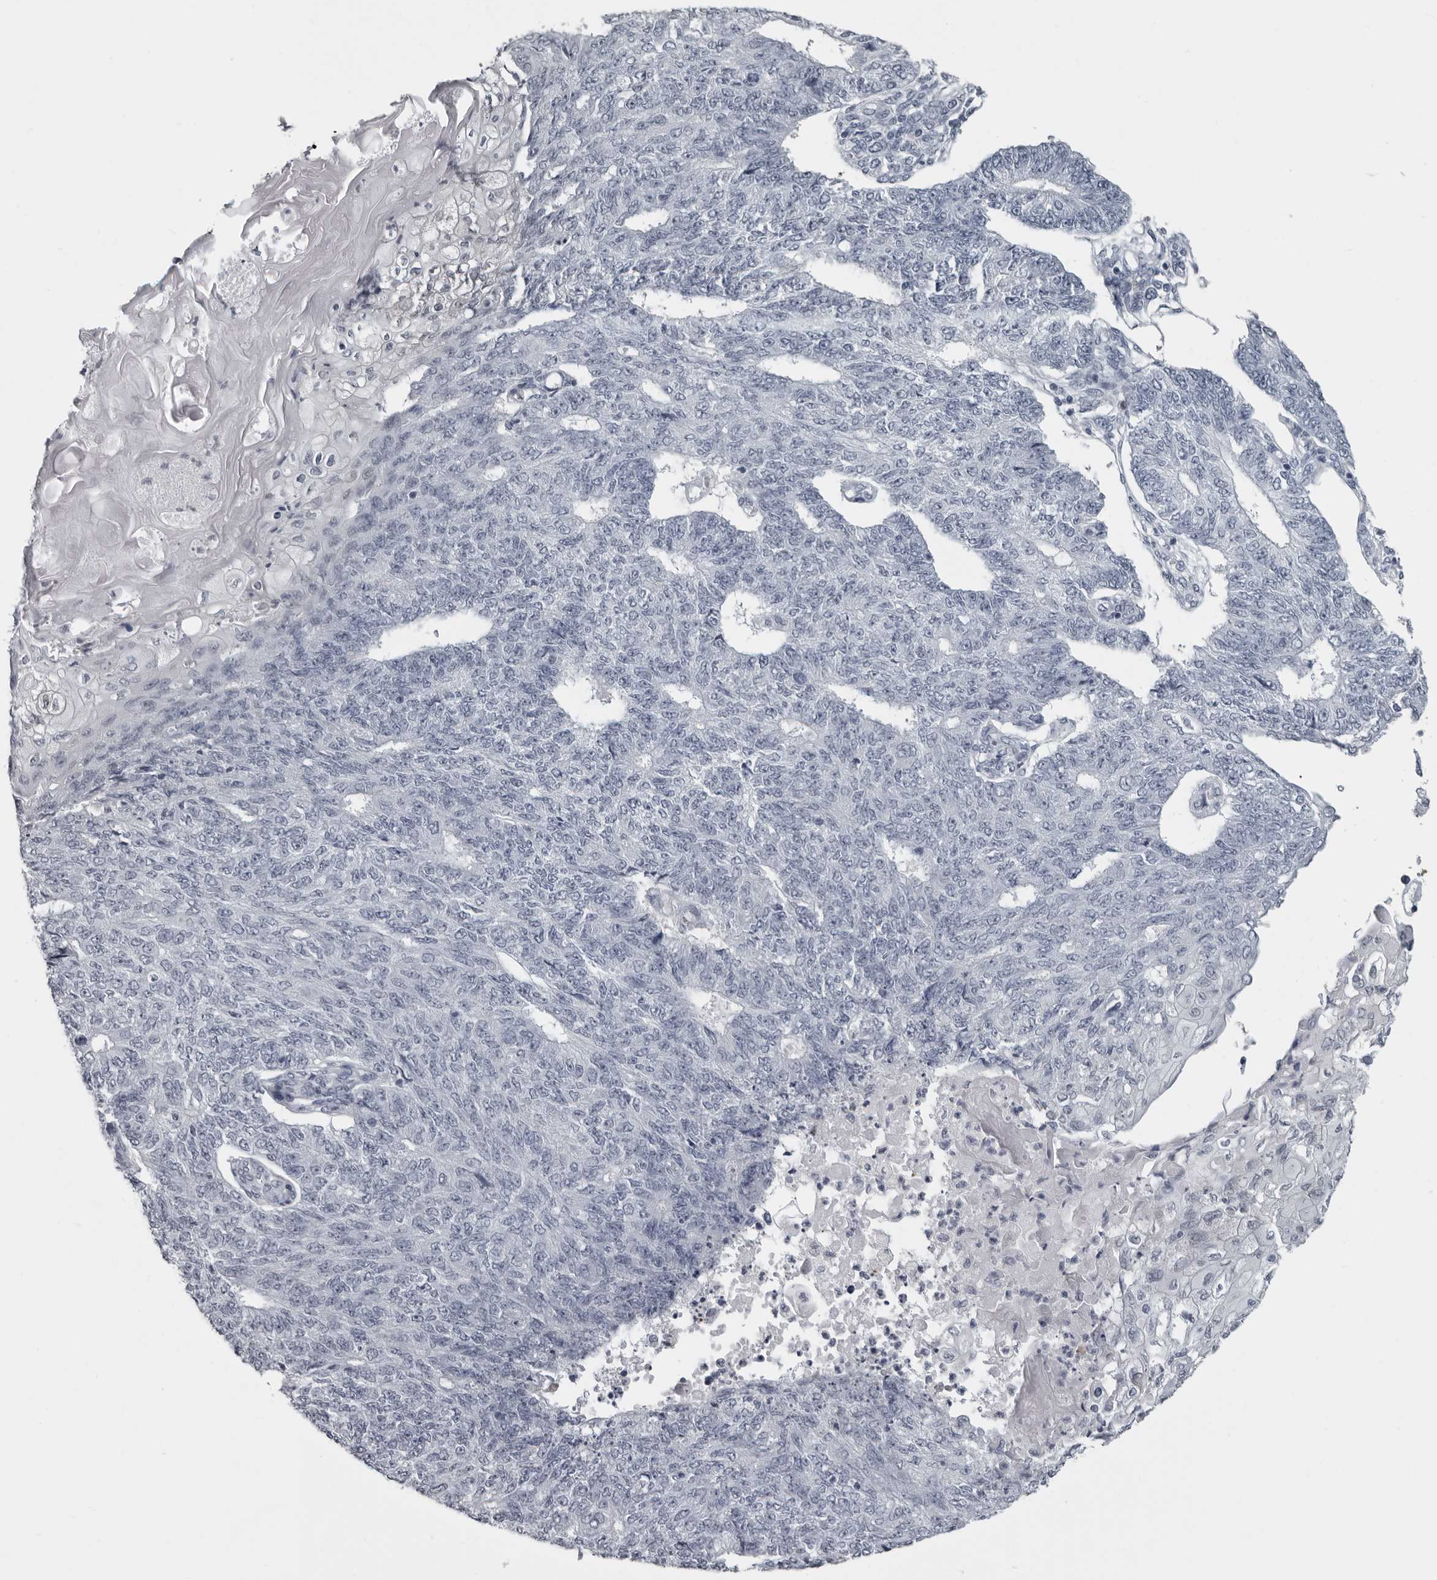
{"staining": {"intensity": "negative", "quantity": "none", "location": "none"}, "tissue": "endometrial cancer", "cell_type": "Tumor cells", "image_type": "cancer", "snomed": [{"axis": "morphology", "description": "Adenocarcinoma, NOS"}, {"axis": "topography", "description": "Endometrium"}], "caption": "High magnification brightfield microscopy of adenocarcinoma (endometrial) stained with DAB (brown) and counterstained with hematoxylin (blue): tumor cells show no significant expression.", "gene": "LZIC", "patient": {"sex": "female", "age": 32}}